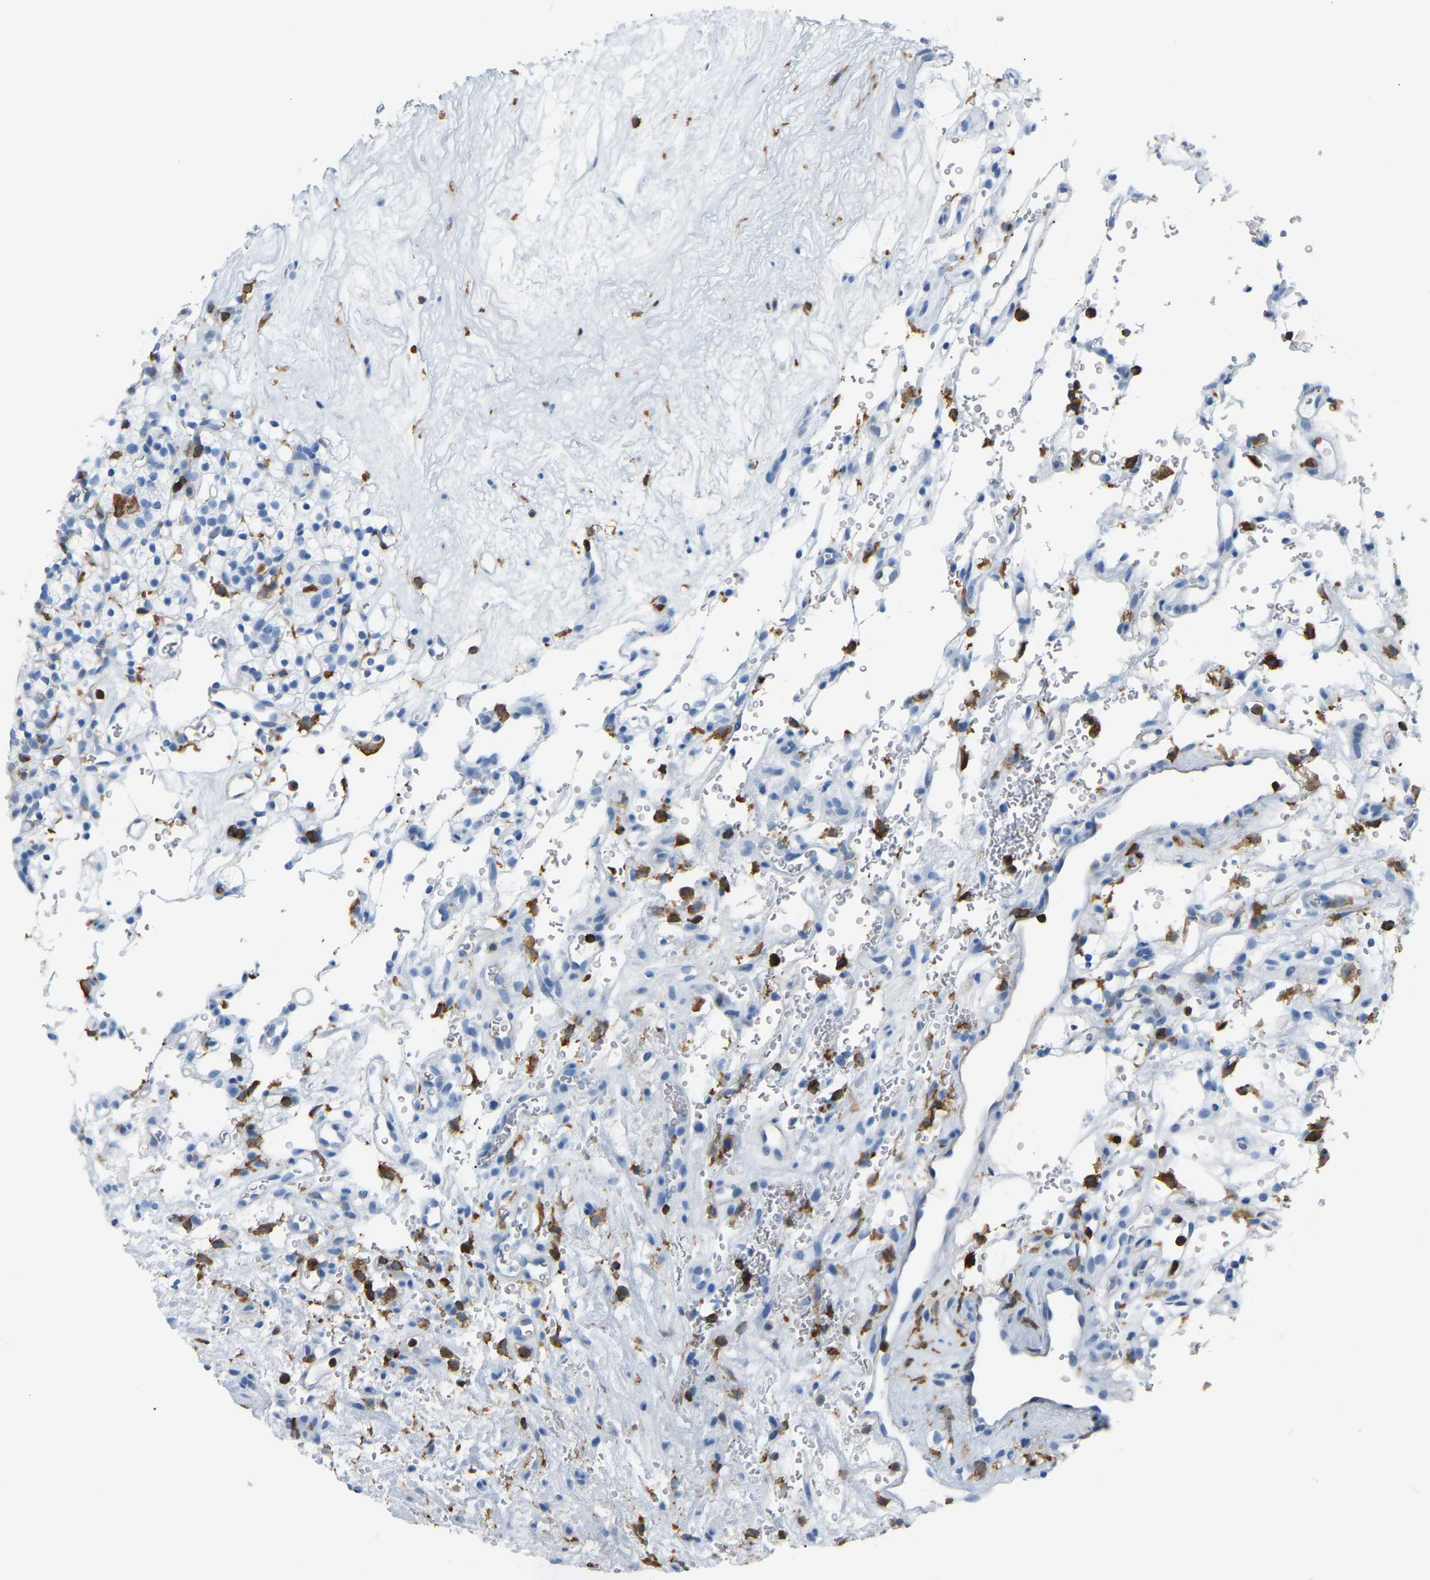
{"staining": {"intensity": "negative", "quantity": "none", "location": "none"}, "tissue": "renal cancer", "cell_type": "Tumor cells", "image_type": "cancer", "snomed": [{"axis": "morphology", "description": "Adenocarcinoma, NOS"}, {"axis": "topography", "description": "Kidney"}], "caption": "Tumor cells are negative for protein expression in human adenocarcinoma (renal).", "gene": "ARHGAP45", "patient": {"sex": "female", "age": 57}}